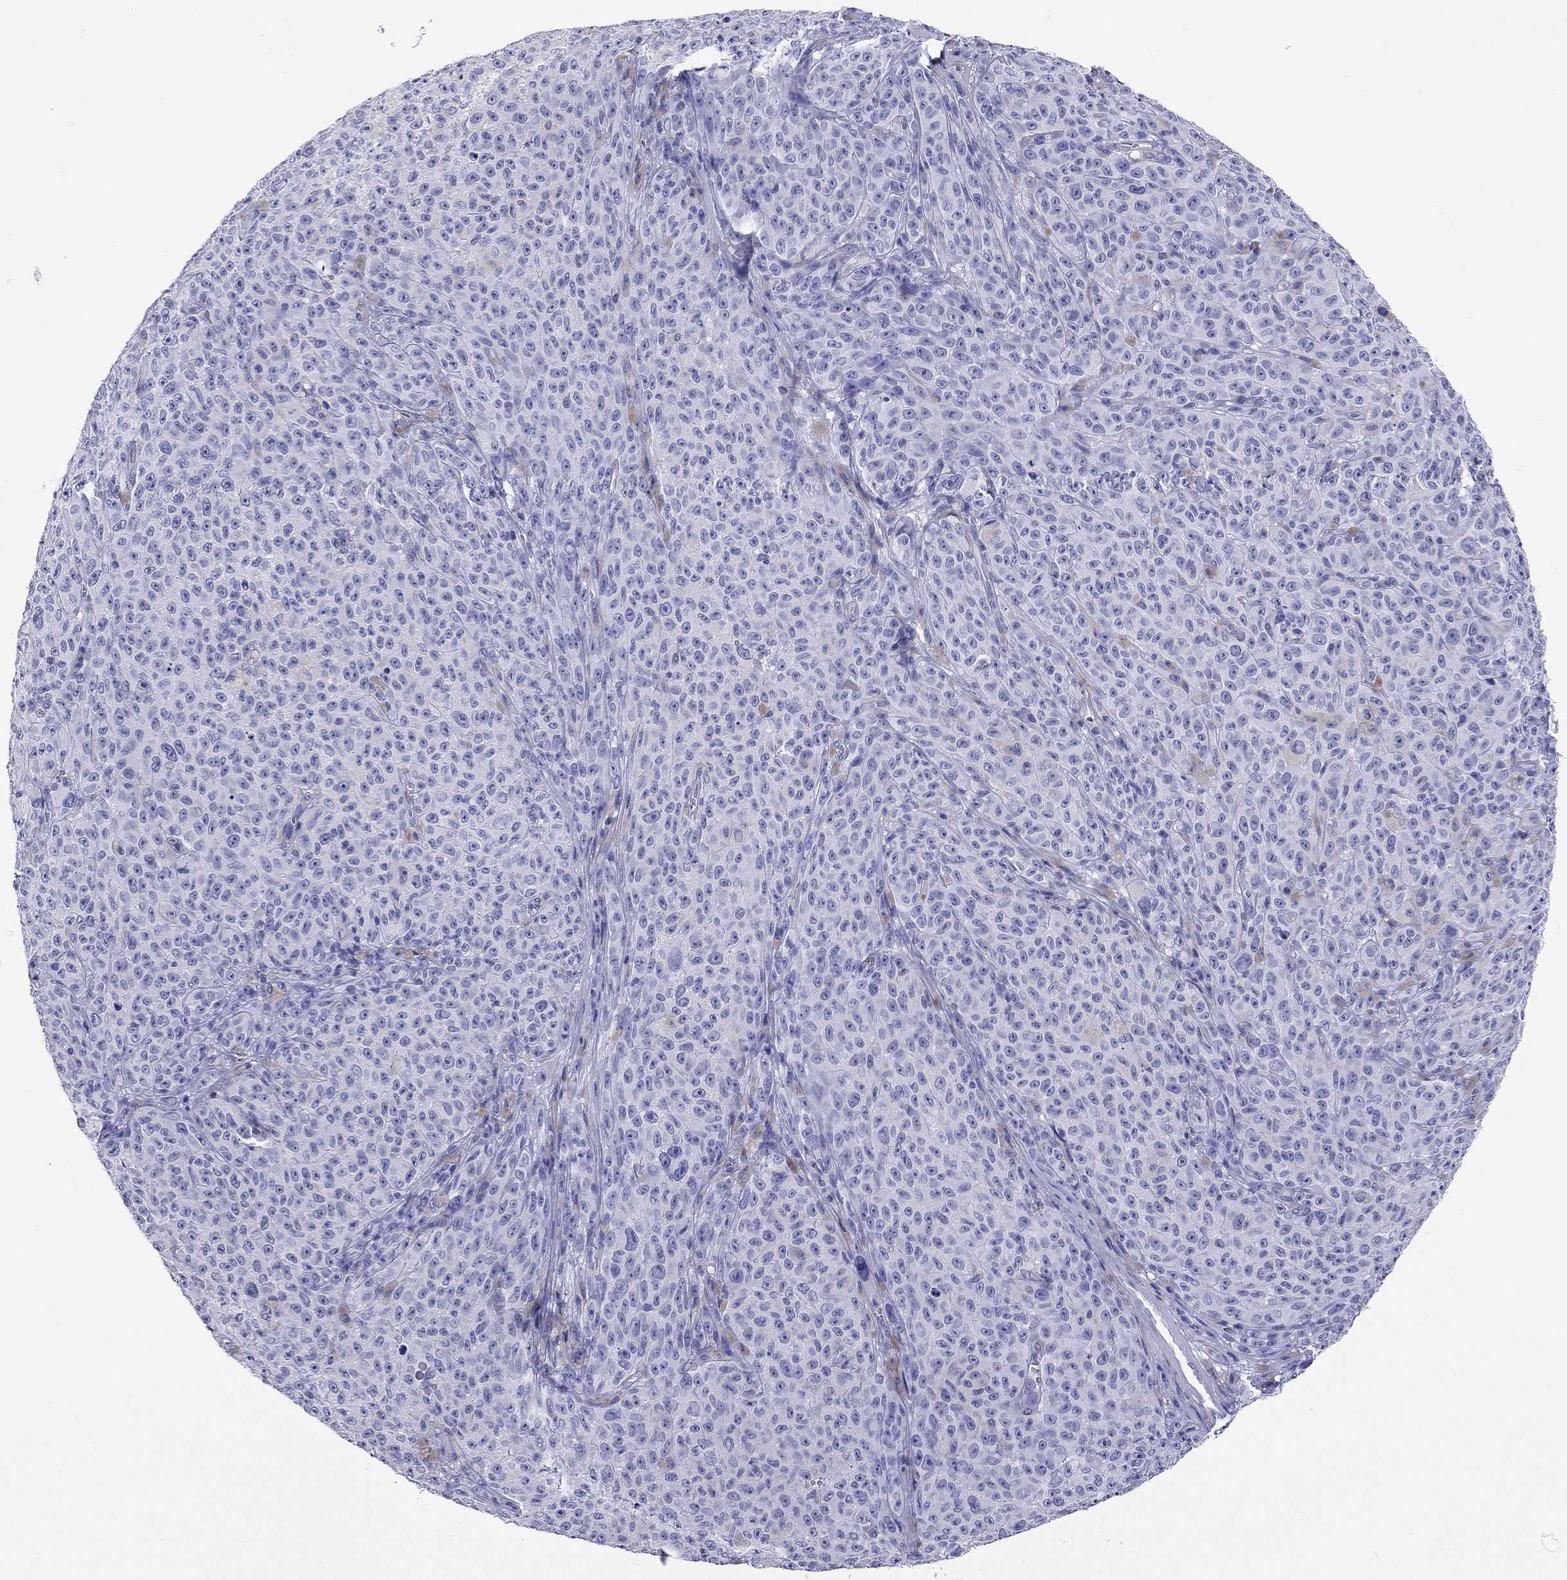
{"staining": {"intensity": "negative", "quantity": "none", "location": "none"}, "tissue": "melanoma", "cell_type": "Tumor cells", "image_type": "cancer", "snomed": [{"axis": "morphology", "description": "Malignant melanoma, NOS"}, {"axis": "topography", "description": "Skin"}], "caption": "Protein analysis of malignant melanoma displays no significant expression in tumor cells.", "gene": "KIAA2012", "patient": {"sex": "female", "age": 82}}